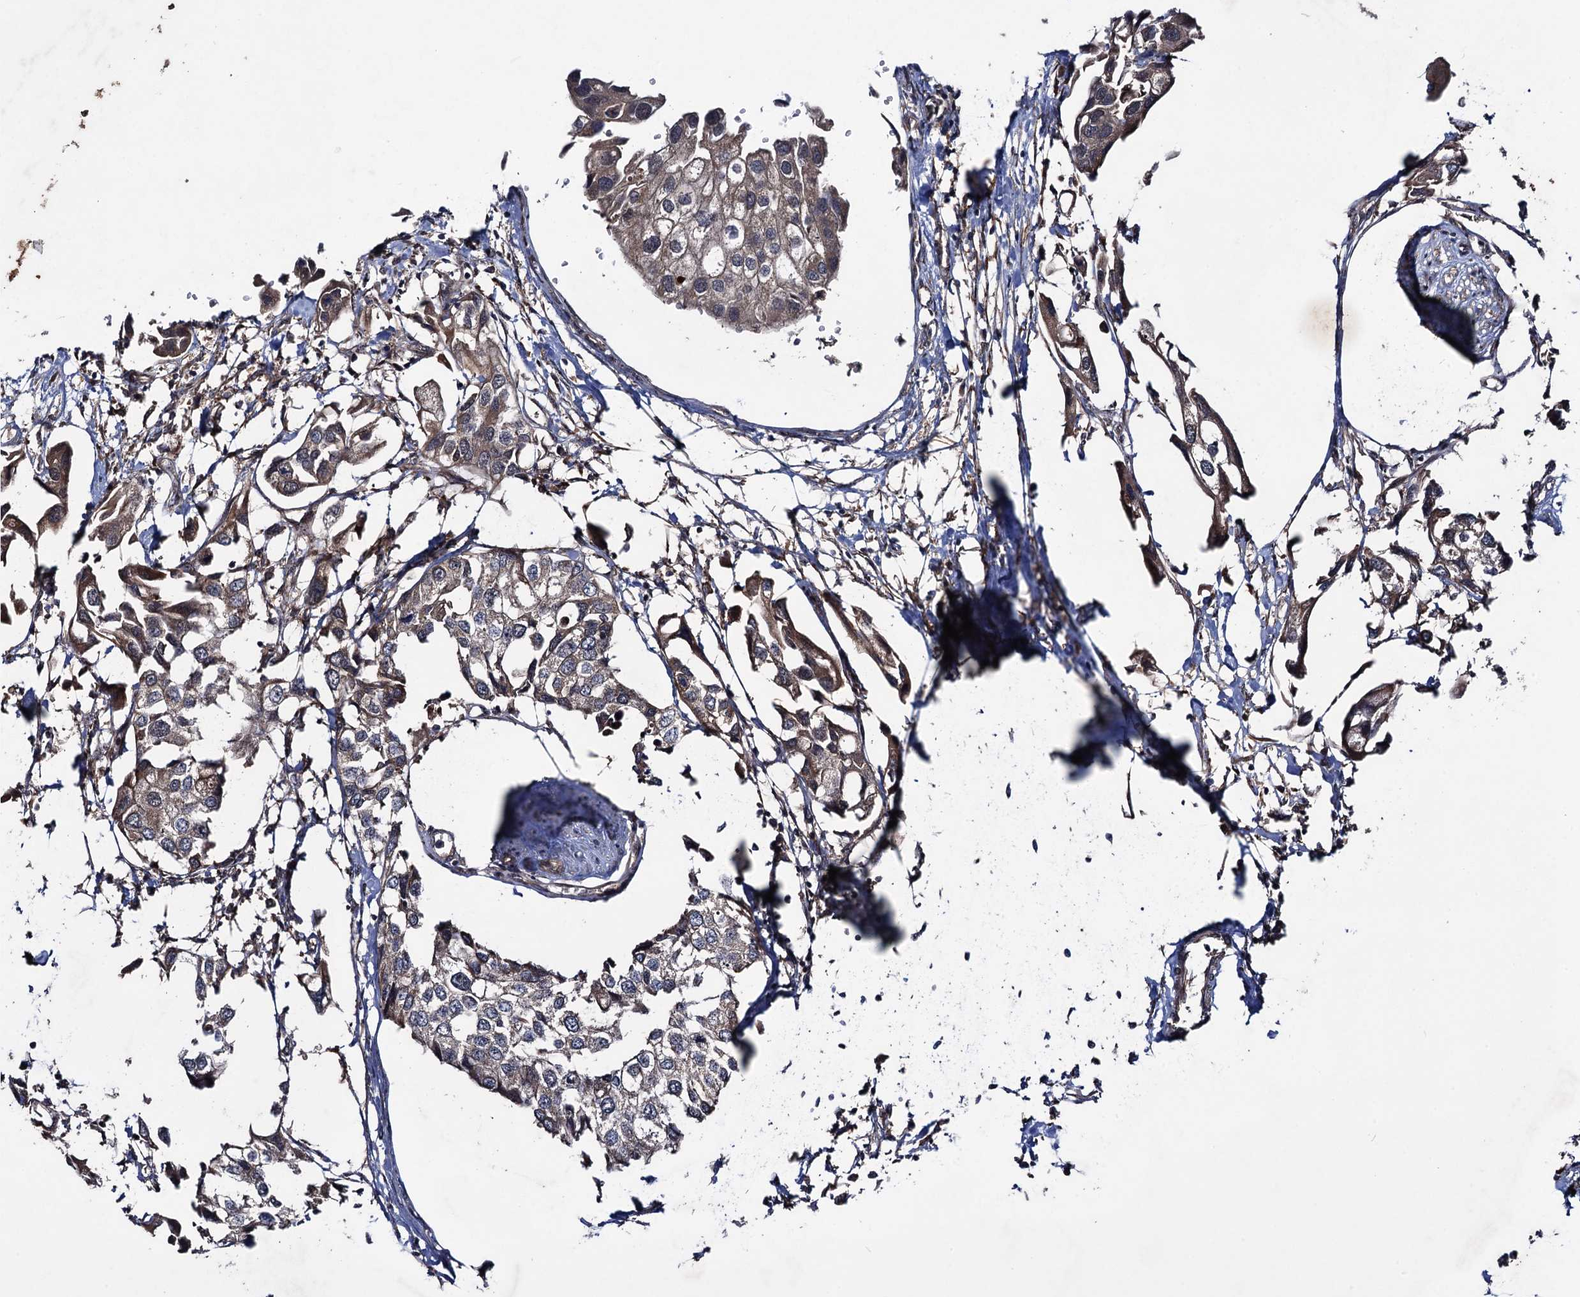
{"staining": {"intensity": "moderate", "quantity": "25%-75%", "location": "cytoplasmic/membranous"}, "tissue": "urothelial cancer", "cell_type": "Tumor cells", "image_type": "cancer", "snomed": [{"axis": "morphology", "description": "Urothelial carcinoma, High grade"}, {"axis": "topography", "description": "Urinary bladder"}], "caption": "There is medium levels of moderate cytoplasmic/membranous staining in tumor cells of high-grade urothelial carcinoma, as demonstrated by immunohistochemical staining (brown color).", "gene": "HAUS1", "patient": {"sex": "male", "age": 64}}